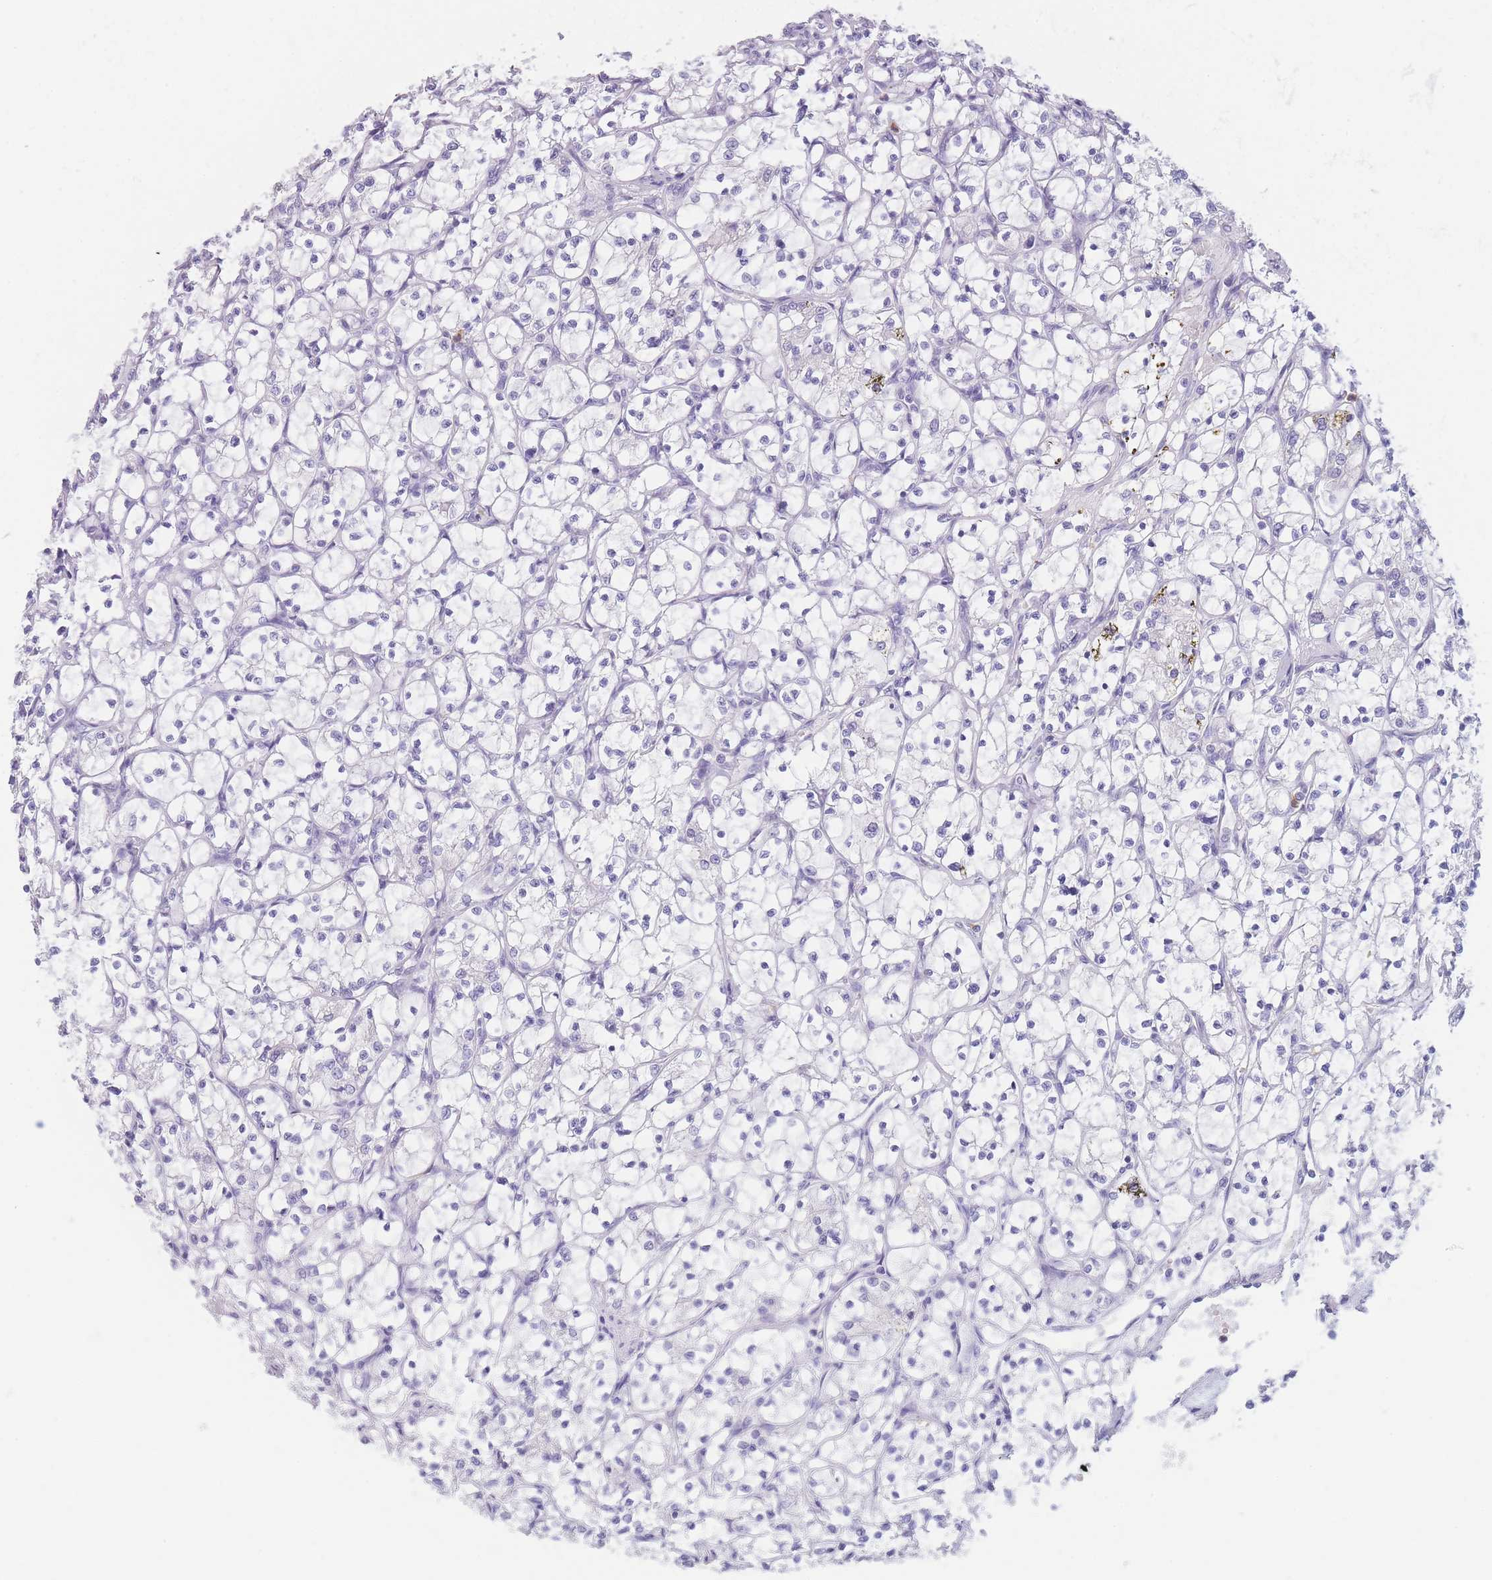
{"staining": {"intensity": "negative", "quantity": "none", "location": "none"}, "tissue": "renal cancer", "cell_type": "Tumor cells", "image_type": "cancer", "snomed": [{"axis": "morphology", "description": "Adenocarcinoma, NOS"}, {"axis": "topography", "description": "Kidney"}], "caption": "Immunohistochemical staining of human renal cancer (adenocarcinoma) demonstrates no significant expression in tumor cells.", "gene": "ZNF627", "patient": {"sex": "female", "age": 69}}